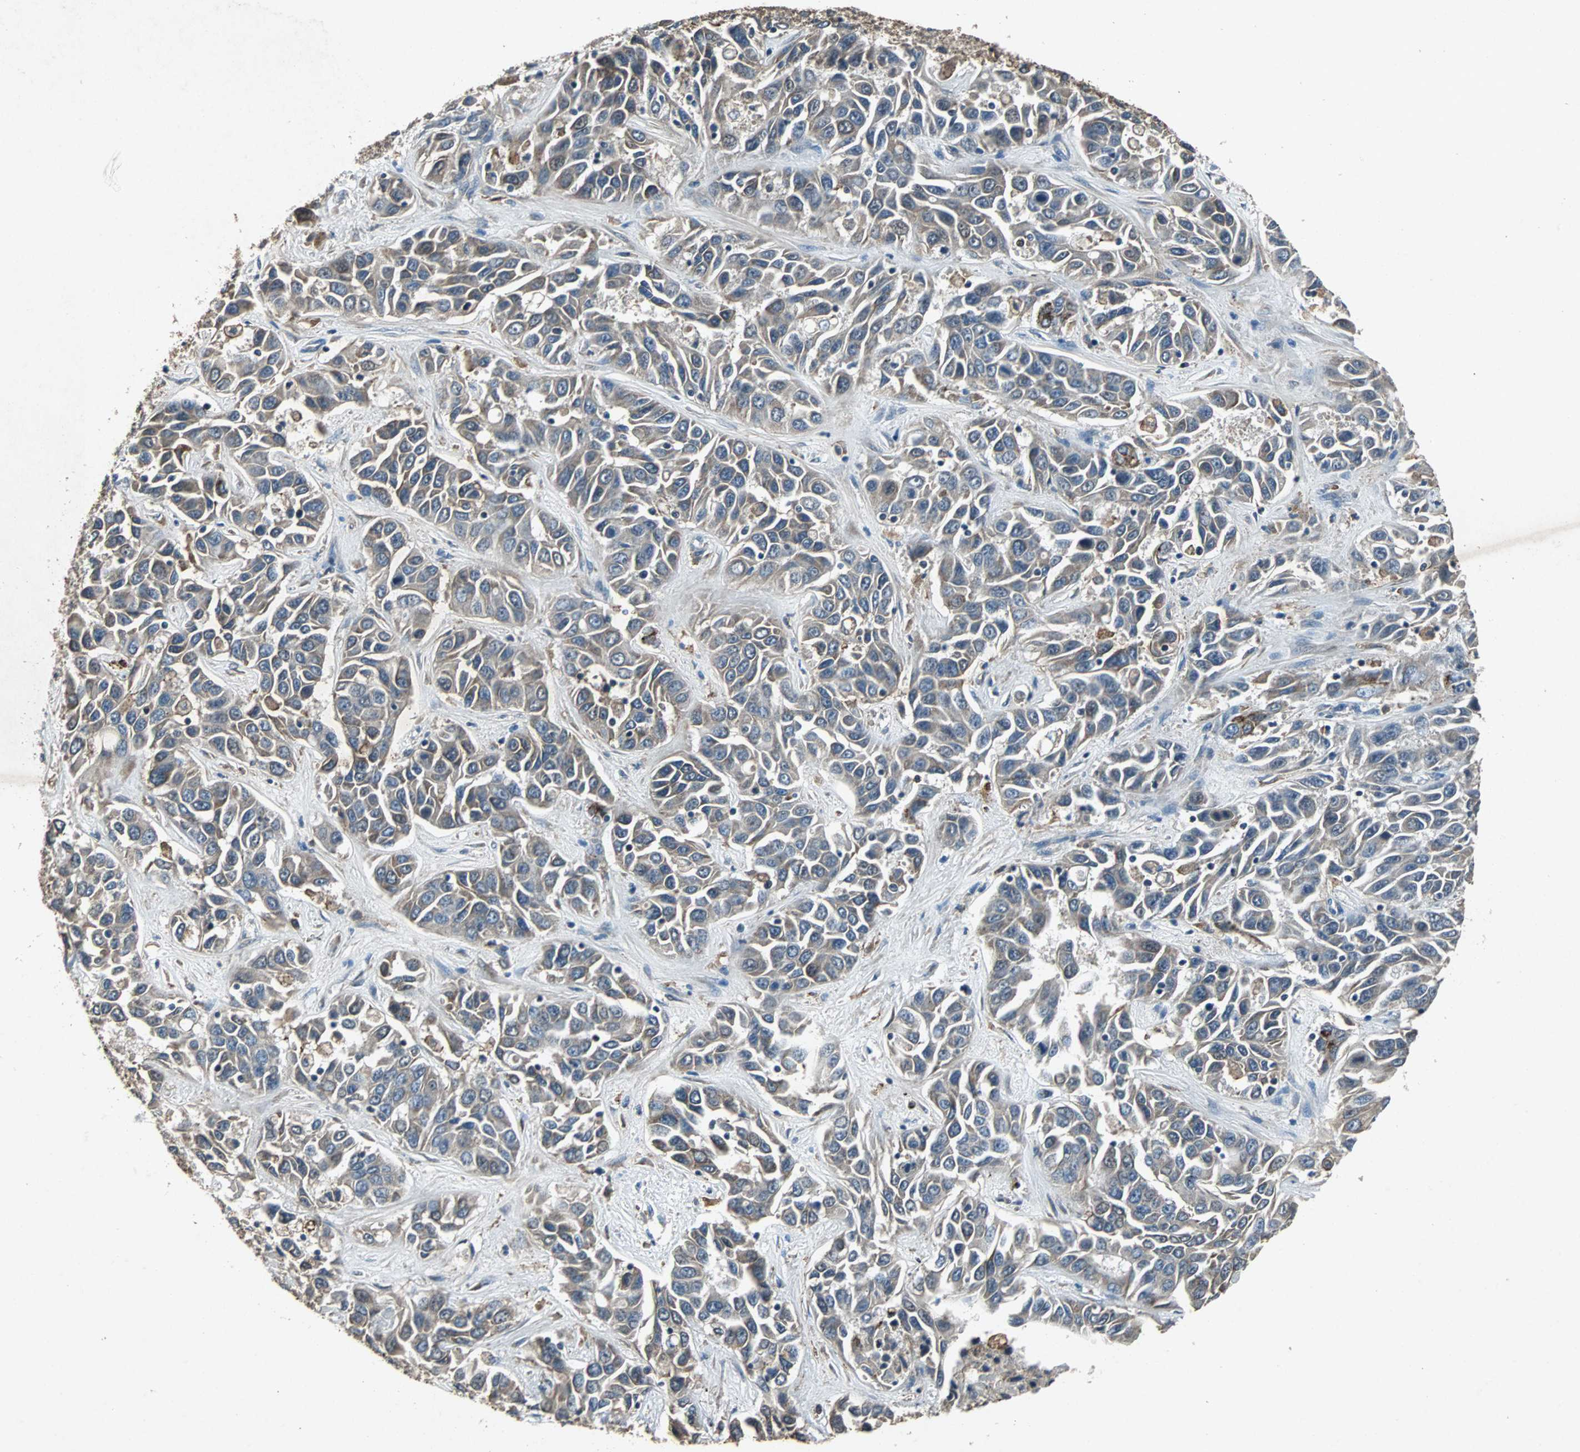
{"staining": {"intensity": "weak", "quantity": ">75%", "location": "cytoplasmic/membranous"}, "tissue": "liver cancer", "cell_type": "Tumor cells", "image_type": "cancer", "snomed": [{"axis": "morphology", "description": "Cholangiocarcinoma"}, {"axis": "topography", "description": "Liver"}], "caption": "Human liver cancer (cholangiocarcinoma) stained with a protein marker shows weak staining in tumor cells.", "gene": "SOS1", "patient": {"sex": "female", "age": 52}}